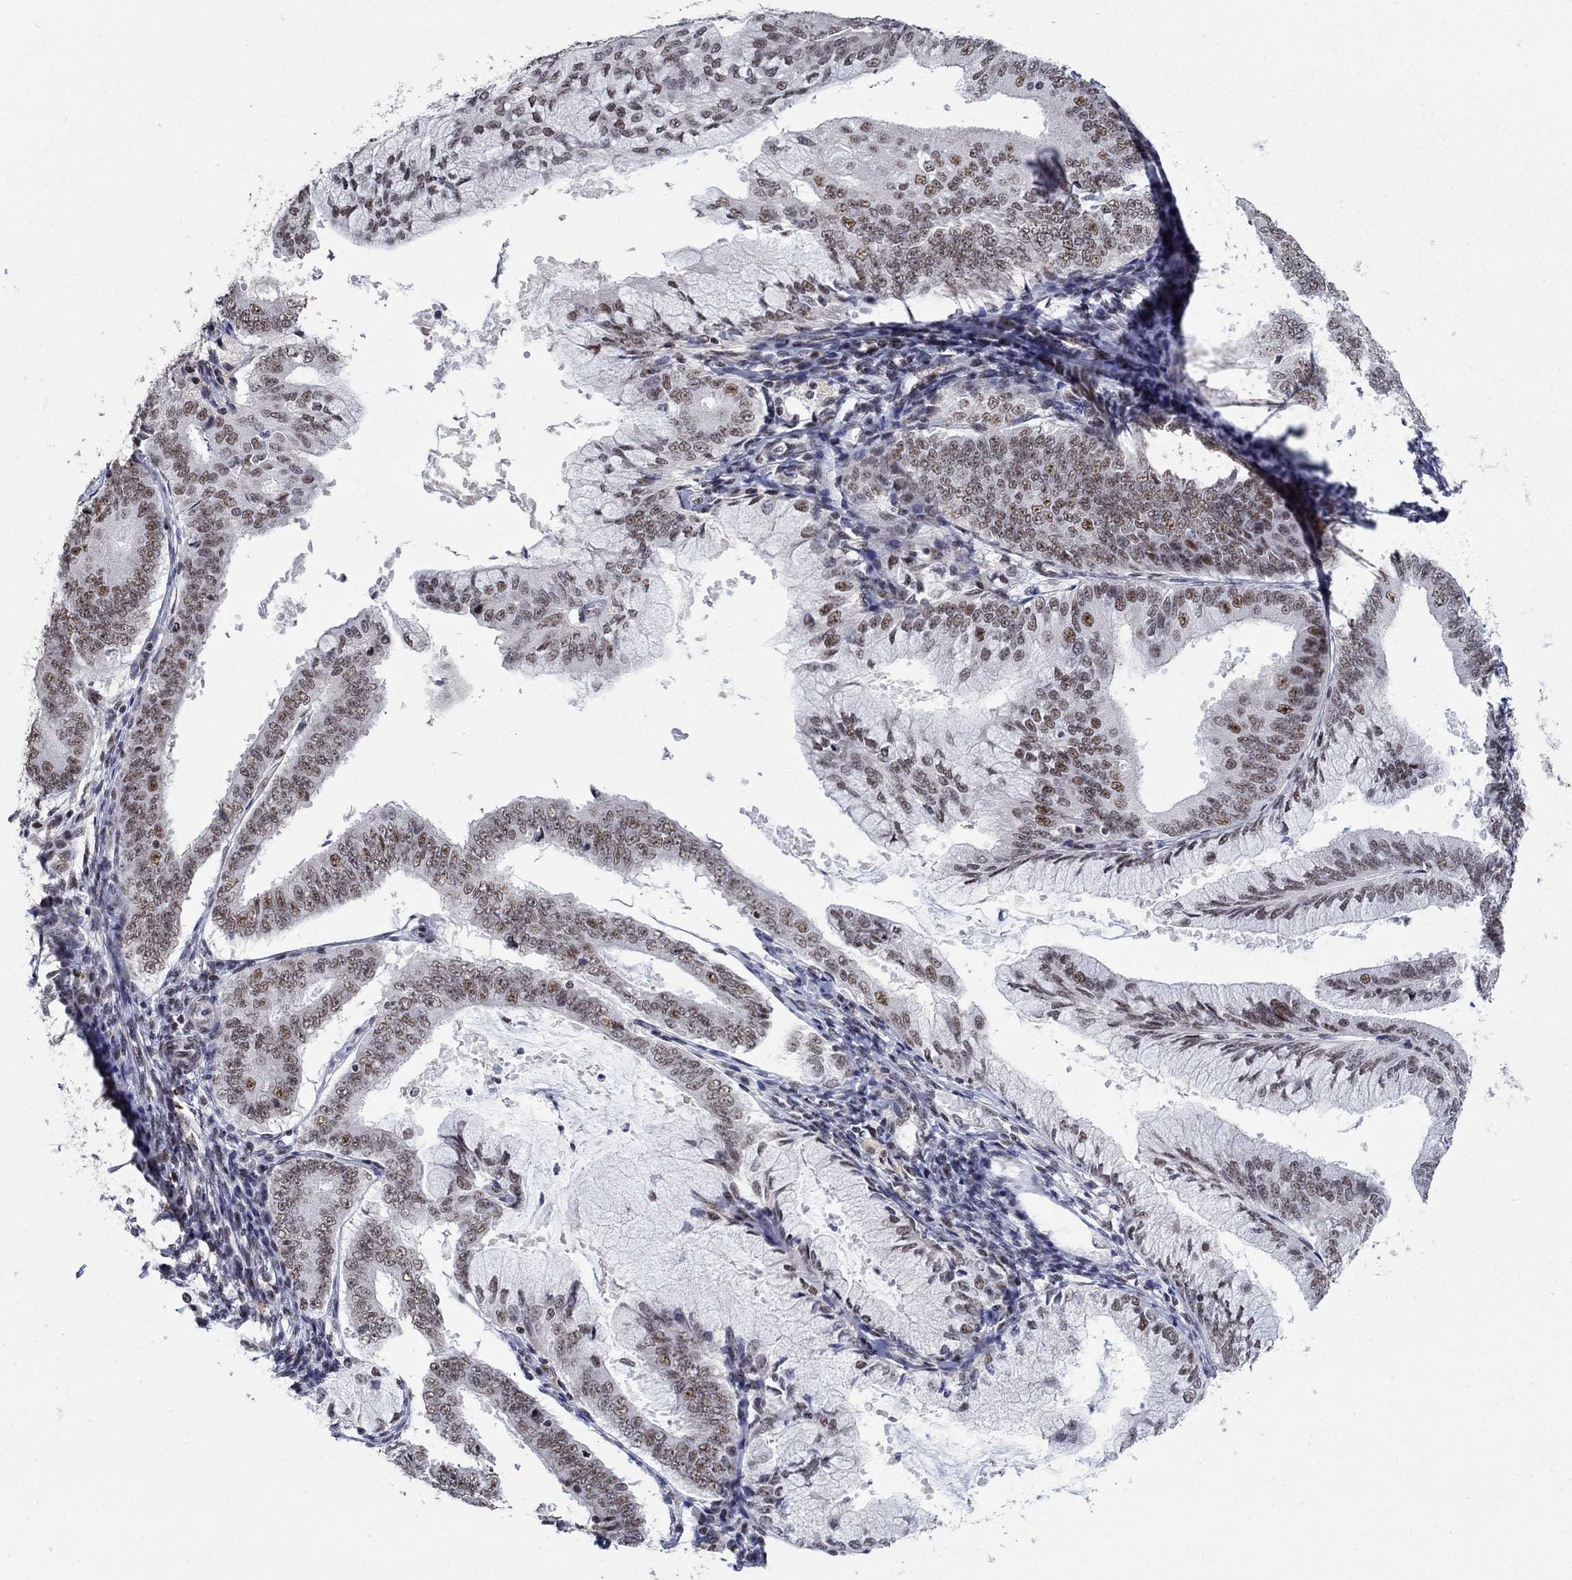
{"staining": {"intensity": "moderate", "quantity": "<25%", "location": "nuclear"}, "tissue": "endometrial cancer", "cell_type": "Tumor cells", "image_type": "cancer", "snomed": [{"axis": "morphology", "description": "Adenocarcinoma, NOS"}, {"axis": "topography", "description": "Endometrium"}], "caption": "This is an image of IHC staining of endometrial cancer, which shows moderate expression in the nuclear of tumor cells.", "gene": "PNISR", "patient": {"sex": "female", "age": 63}}